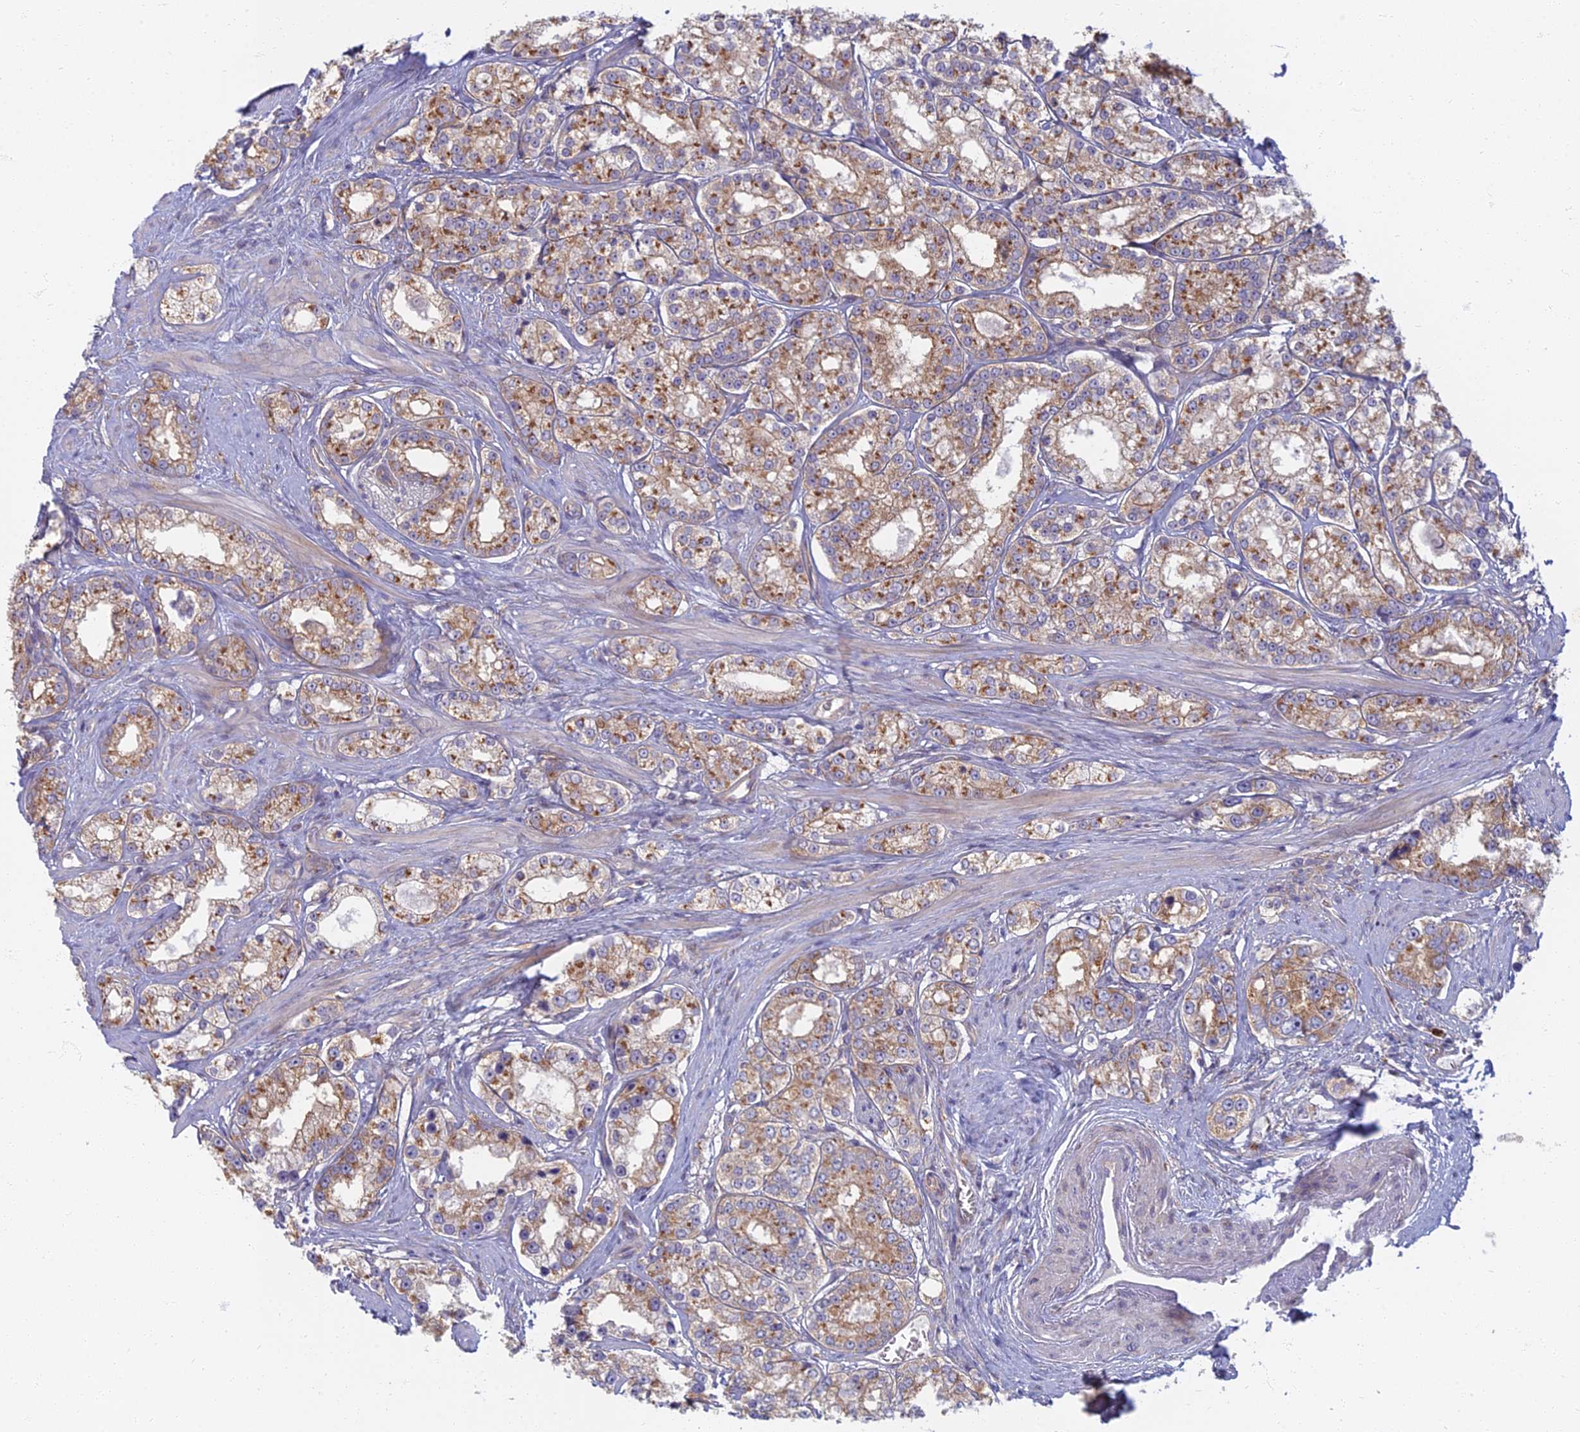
{"staining": {"intensity": "moderate", "quantity": ">75%", "location": "cytoplasmic/membranous"}, "tissue": "prostate cancer", "cell_type": "Tumor cells", "image_type": "cancer", "snomed": [{"axis": "morphology", "description": "Normal tissue, NOS"}, {"axis": "morphology", "description": "Adenocarcinoma, High grade"}, {"axis": "topography", "description": "Prostate"}], "caption": "The immunohistochemical stain shows moderate cytoplasmic/membranous staining in tumor cells of prostate cancer tissue. (DAB = brown stain, brightfield microscopy at high magnification).", "gene": "PROX2", "patient": {"sex": "male", "age": 83}}